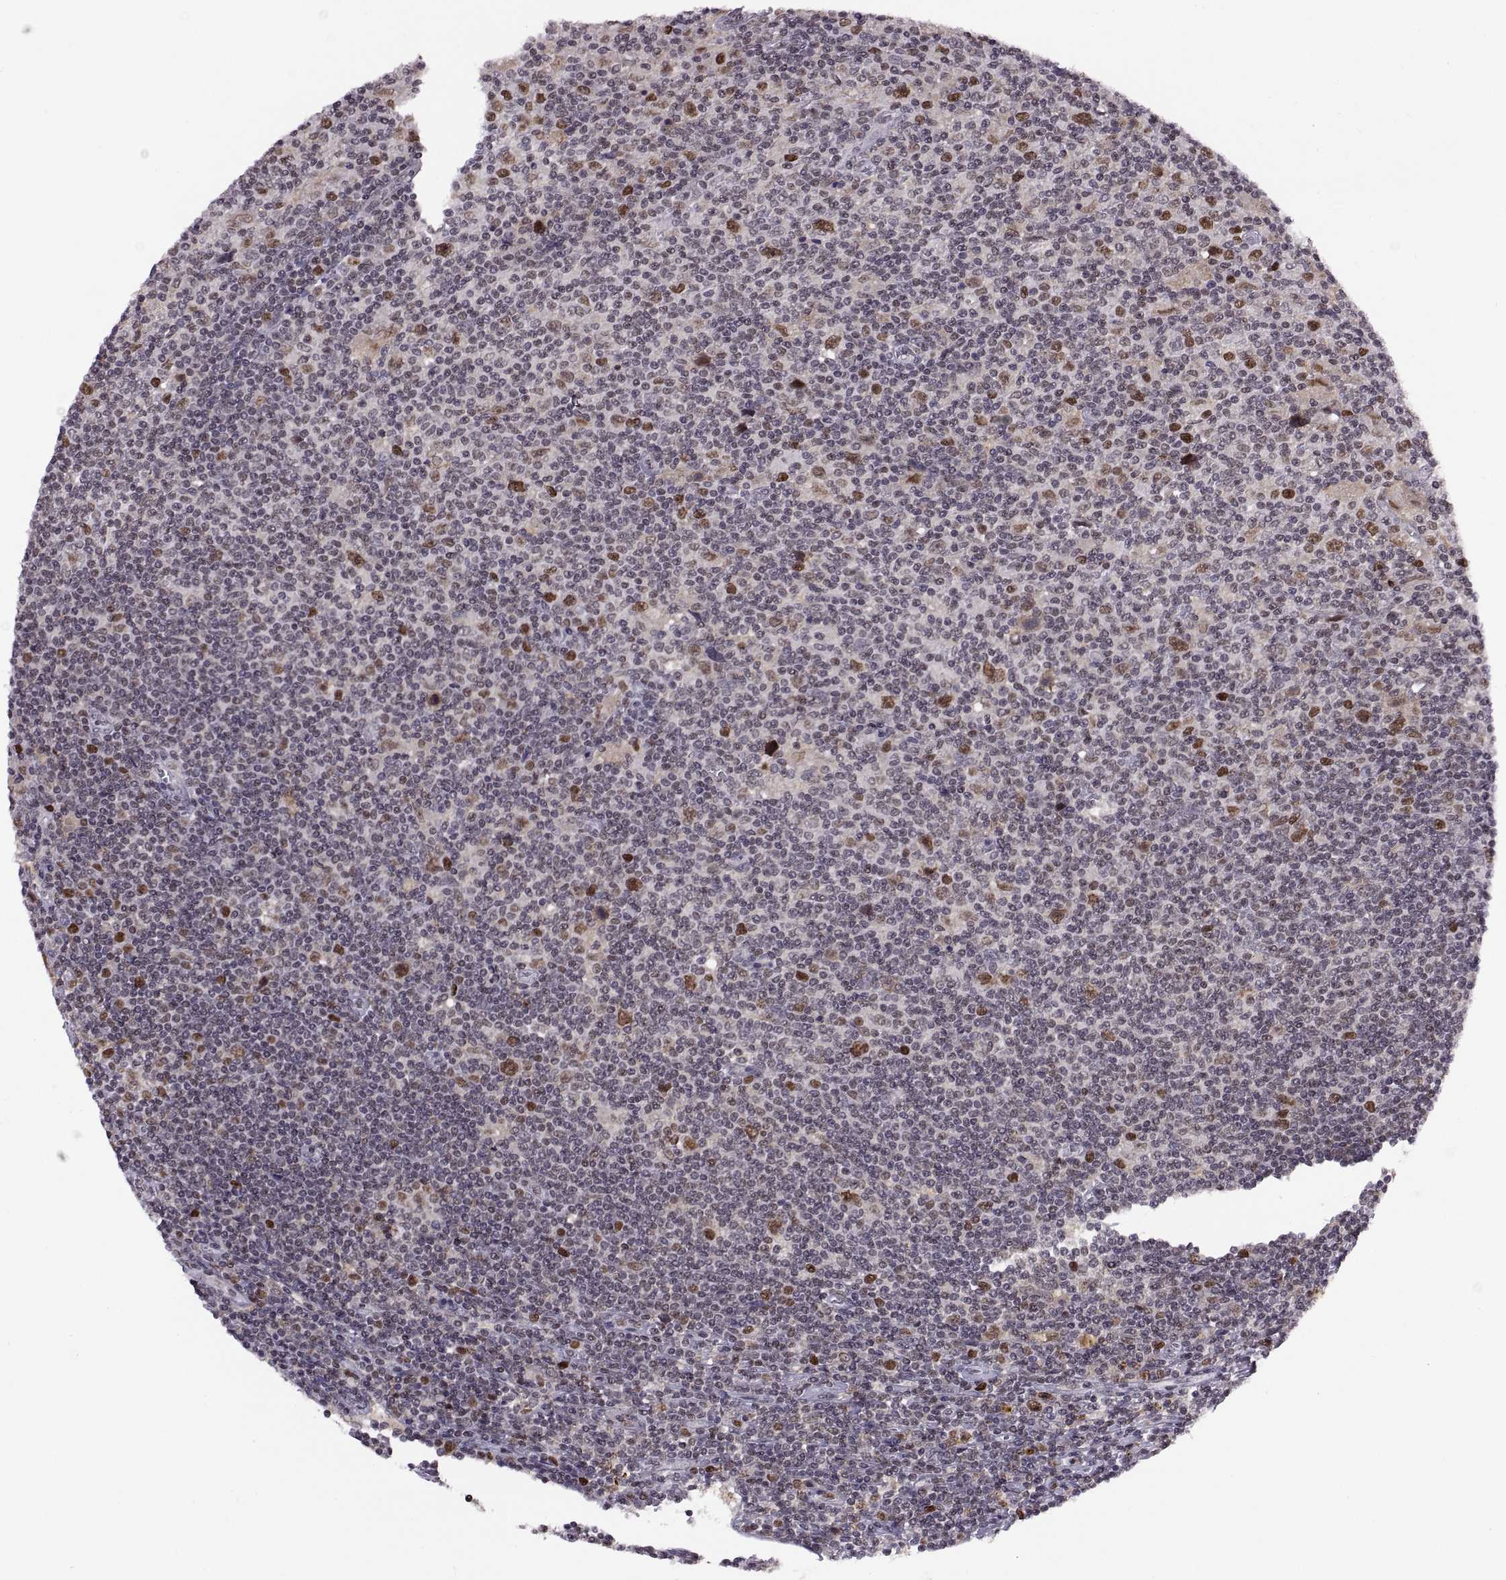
{"staining": {"intensity": "moderate", "quantity": ">75%", "location": "nuclear"}, "tissue": "lymphoma", "cell_type": "Tumor cells", "image_type": "cancer", "snomed": [{"axis": "morphology", "description": "Hodgkin's disease, NOS"}, {"axis": "topography", "description": "Lymph node"}], "caption": "Hodgkin's disease stained with immunohistochemistry (IHC) displays moderate nuclear positivity in approximately >75% of tumor cells.", "gene": "CHFR", "patient": {"sex": "male", "age": 40}}